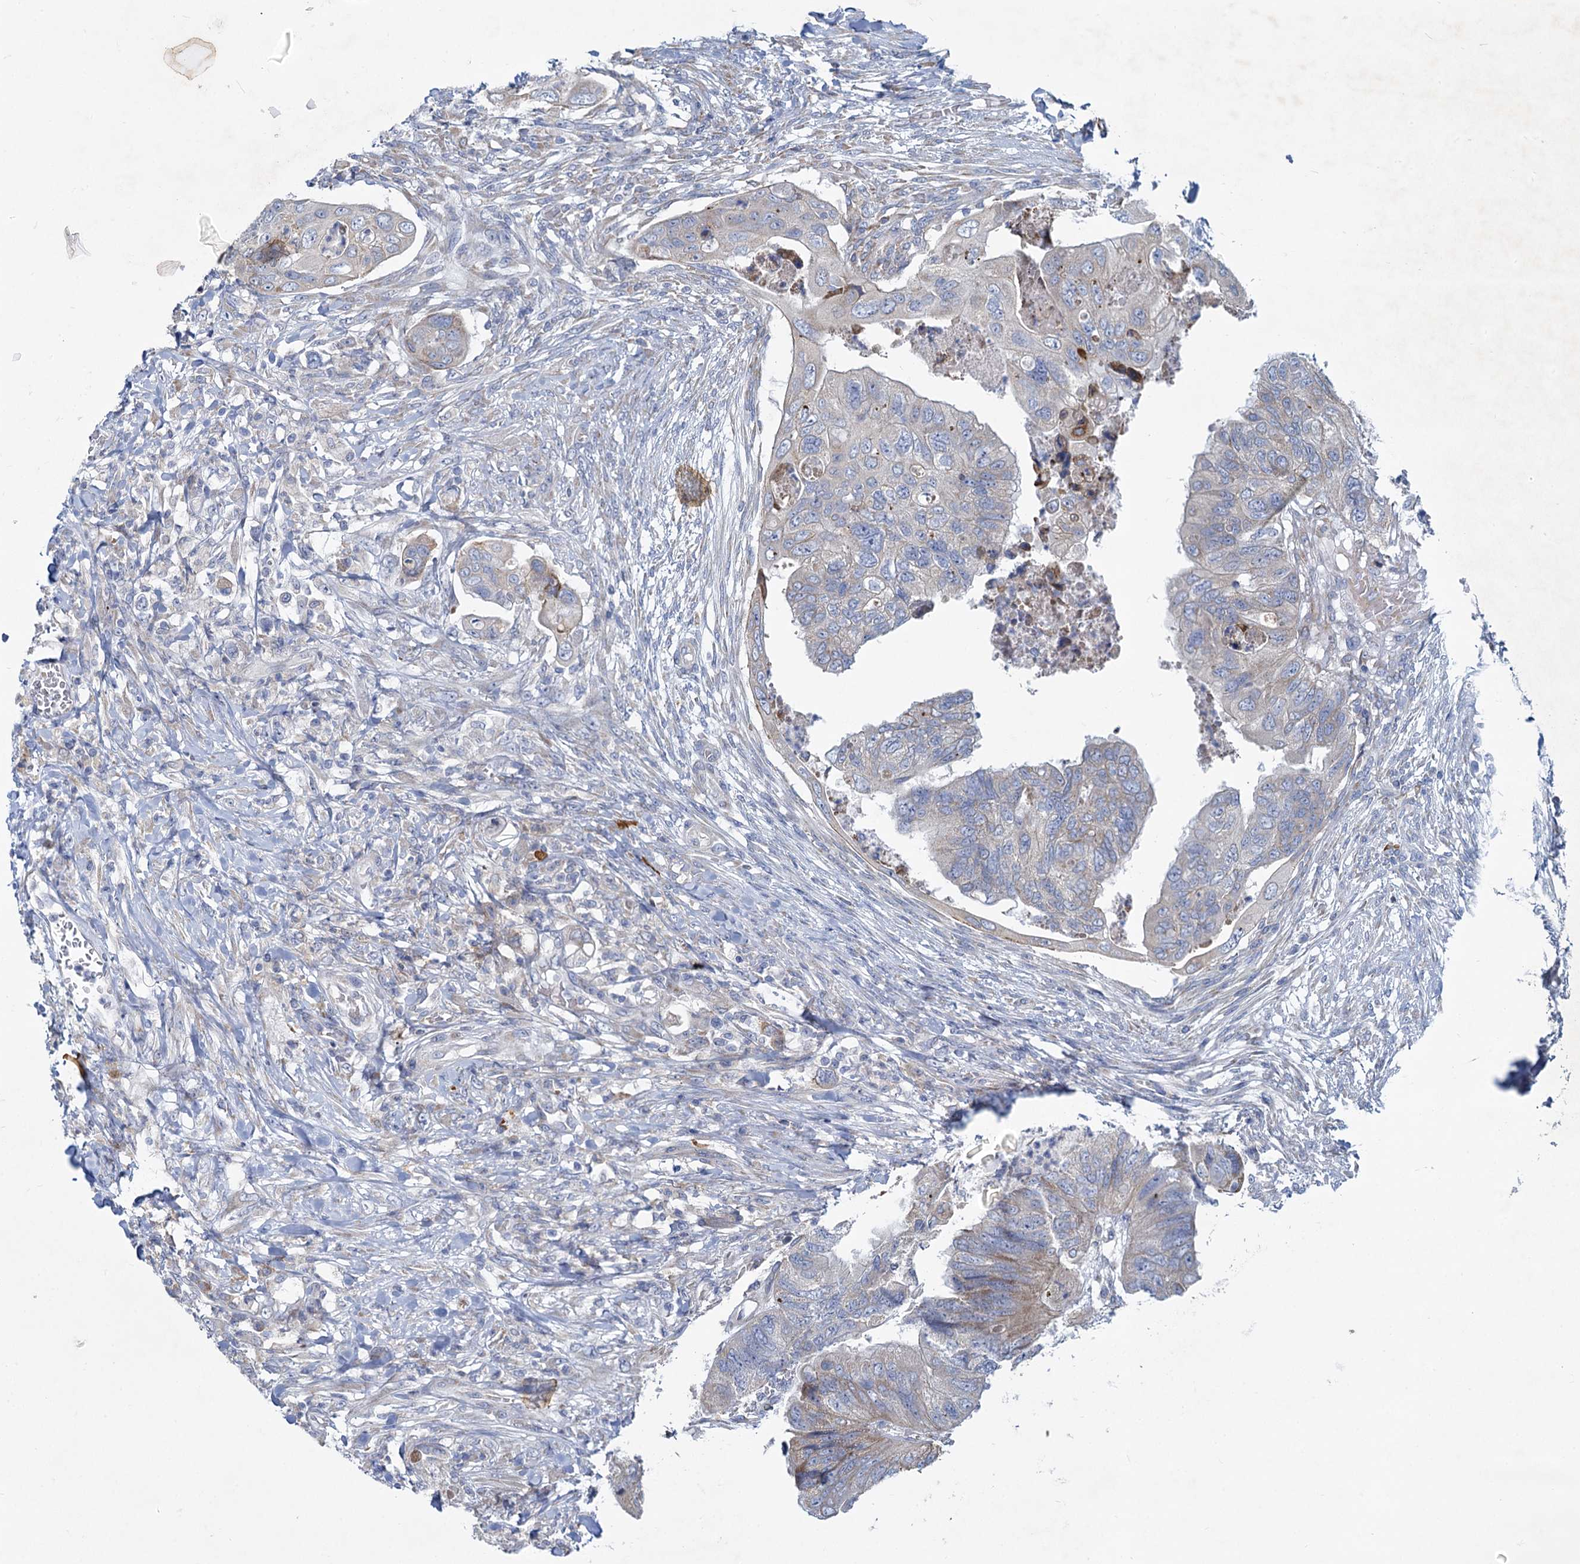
{"staining": {"intensity": "weak", "quantity": "<25%", "location": "cytoplasmic/membranous"}, "tissue": "colorectal cancer", "cell_type": "Tumor cells", "image_type": "cancer", "snomed": [{"axis": "morphology", "description": "Adenocarcinoma, NOS"}, {"axis": "topography", "description": "Rectum"}], "caption": "Protein analysis of colorectal adenocarcinoma reveals no significant staining in tumor cells.", "gene": "PRSS35", "patient": {"sex": "male", "age": 63}}